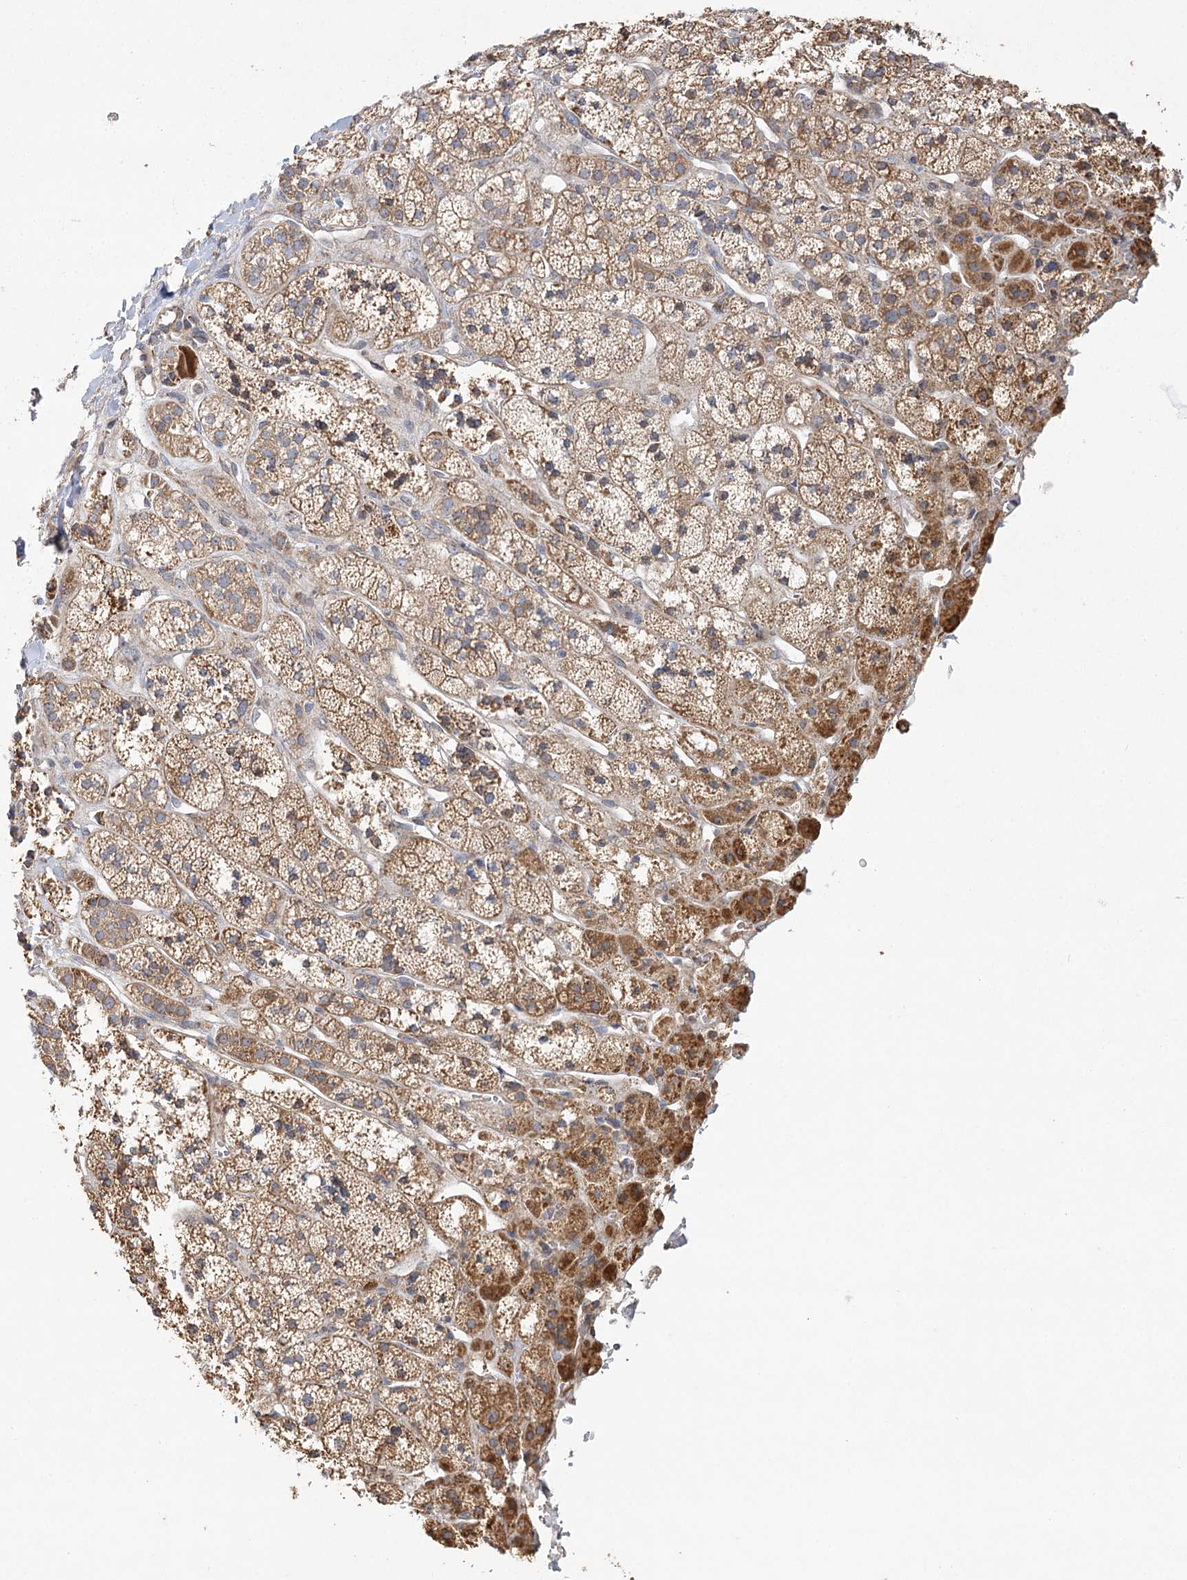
{"staining": {"intensity": "moderate", "quantity": ">75%", "location": "cytoplasmic/membranous"}, "tissue": "adrenal gland", "cell_type": "Glandular cells", "image_type": "normal", "snomed": [{"axis": "morphology", "description": "Normal tissue, NOS"}, {"axis": "topography", "description": "Adrenal gland"}], "caption": "A micrograph of human adrenal gland stained for a protein demonstrates moderate cytoplasmic/membranous brown staining in glandular cells.", "gene": "ZFYVE16", "patient": {"sex": "male", "age": 56}}